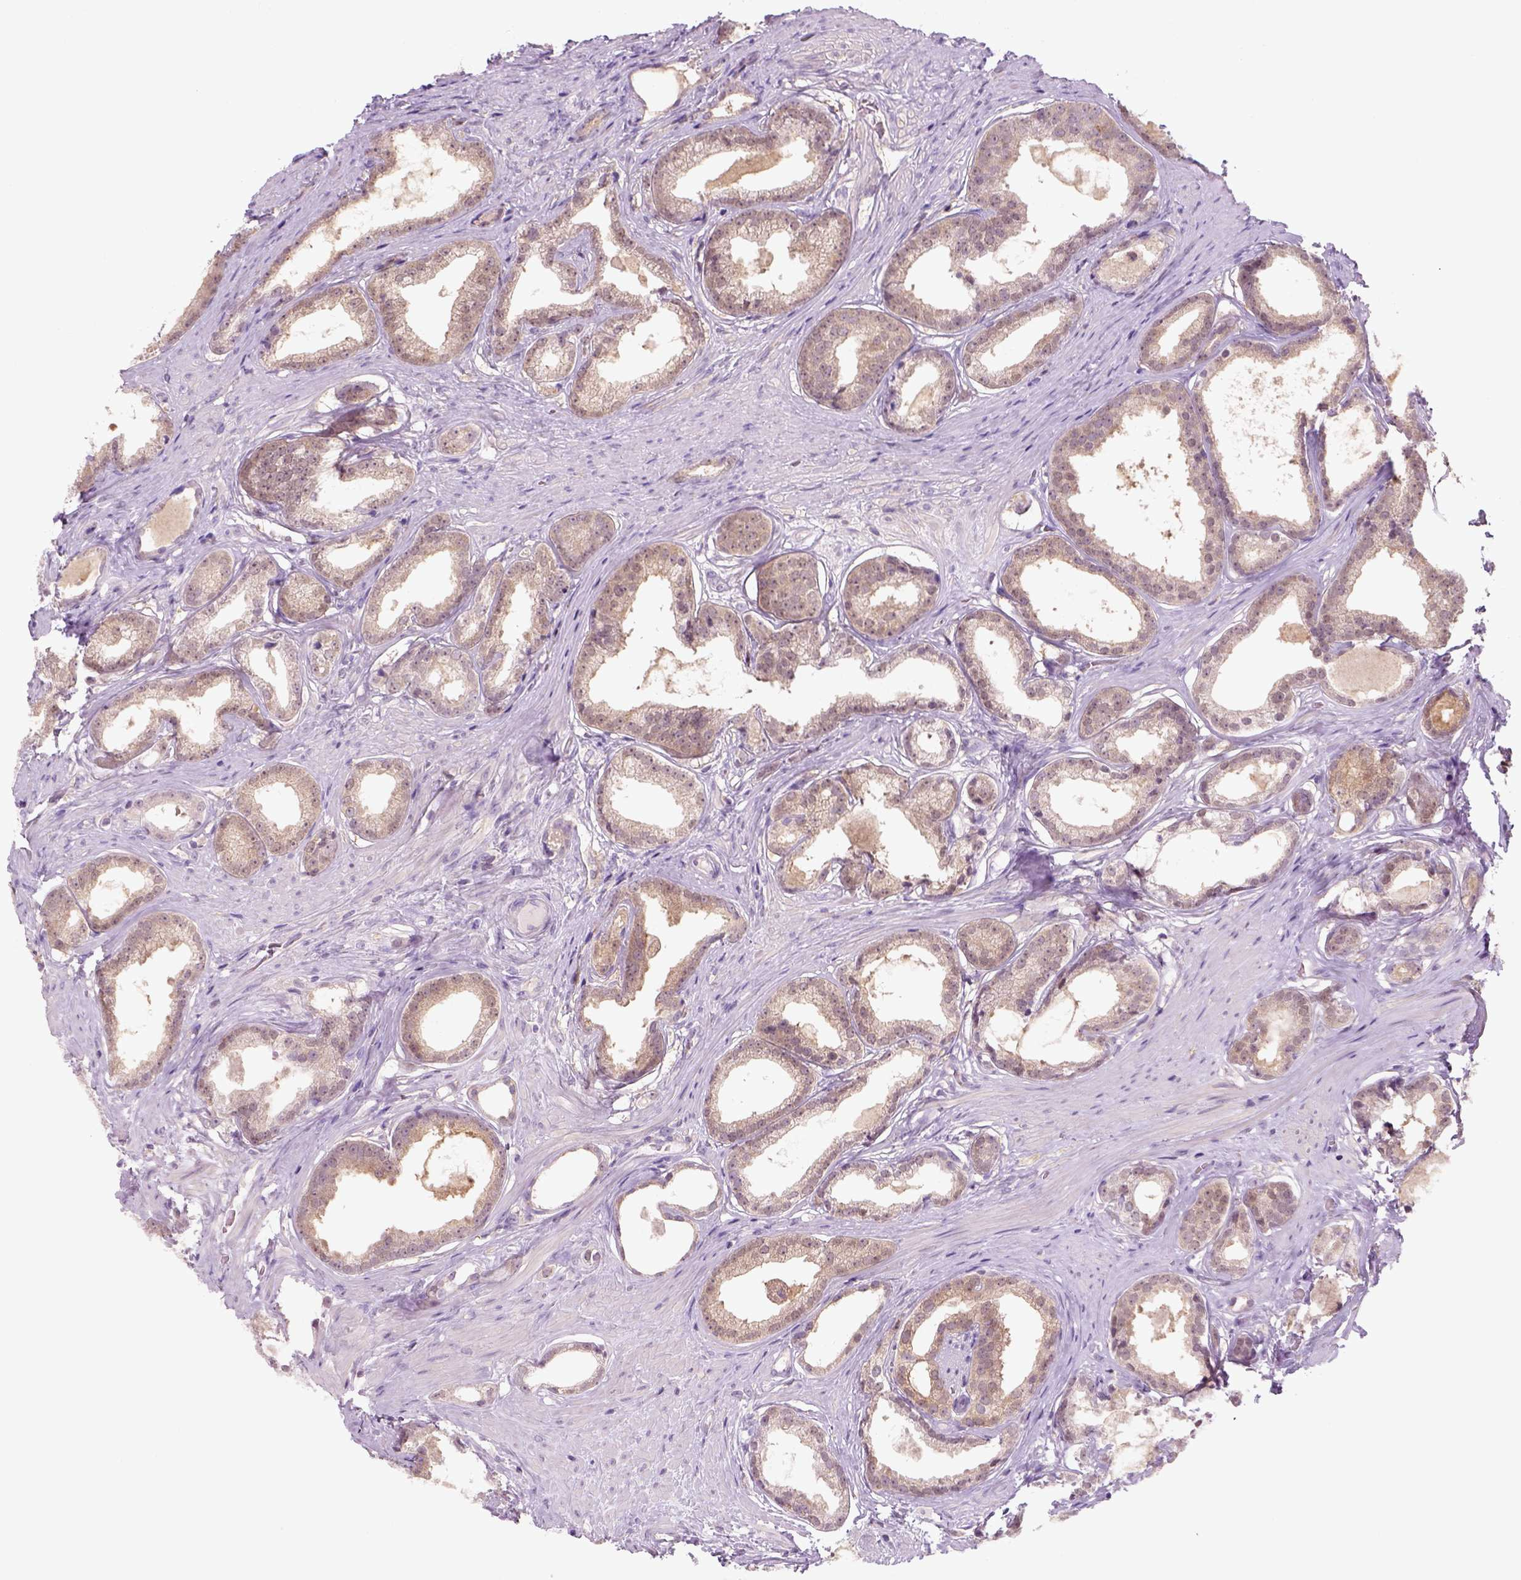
{"staining": {"intensity": "weak", "quantity": ">75%", "location": "cytoplasmic/membranous"}, "tissue": "prostate cancer", "cell_type": "Tumor cells", "image_type": "cancer", "snomed": [{"axis": "morphology", "description": "Adenocarcinoma, Low grade"}, {"axis": "topography", "description": "Prostate"}], "caption": "IHC image of prostate cancer (low-grade adenocarcinoma) stained for a protein (brown), which displays low levels of weak cytoplasmic/membranous expression in about >75% of tumor cells.", "gene": "GOT1", "patient": {"sex": "male", "age": 65}}